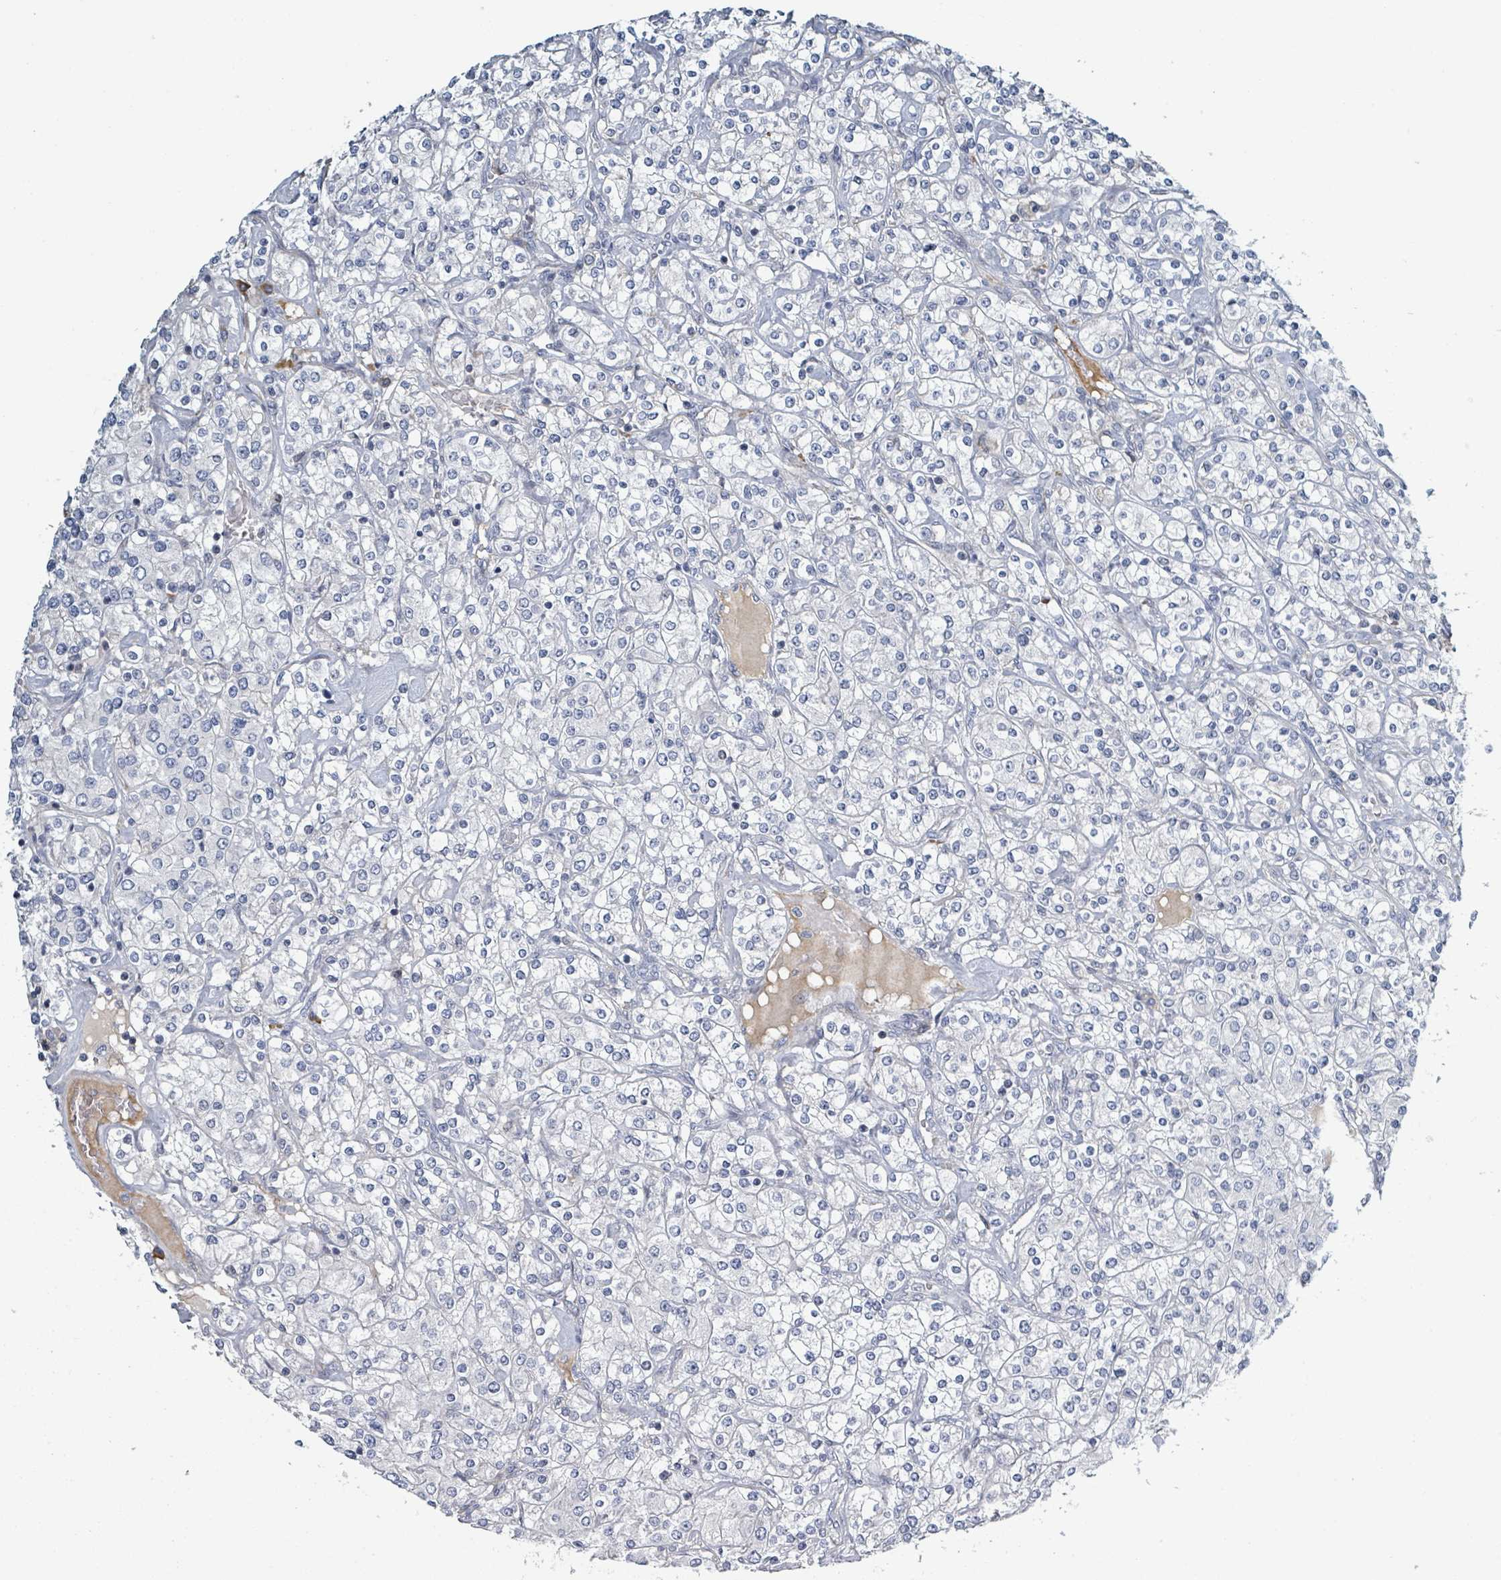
{"staining": {"intensity": "negative", "quantity": "none", "location": "none"}, "tissue": "renal cancer", "cell_type": "Tumor cells", "image_type": "cancer", "snomed": [{"axis": "morphology", "description": "Adenocarcinoma, NOS"}, {"axis": "topography", "description": "Kidney"}], "caption": "Adenocarcinoma (renal) was stained to show a protein in brown. There is no significant staining in tumor cells. (Brightfield microscopy of DAB IHC at high magnification).", "gene": "RAB33B", "patient": {"sex": "male", "age": 77}}